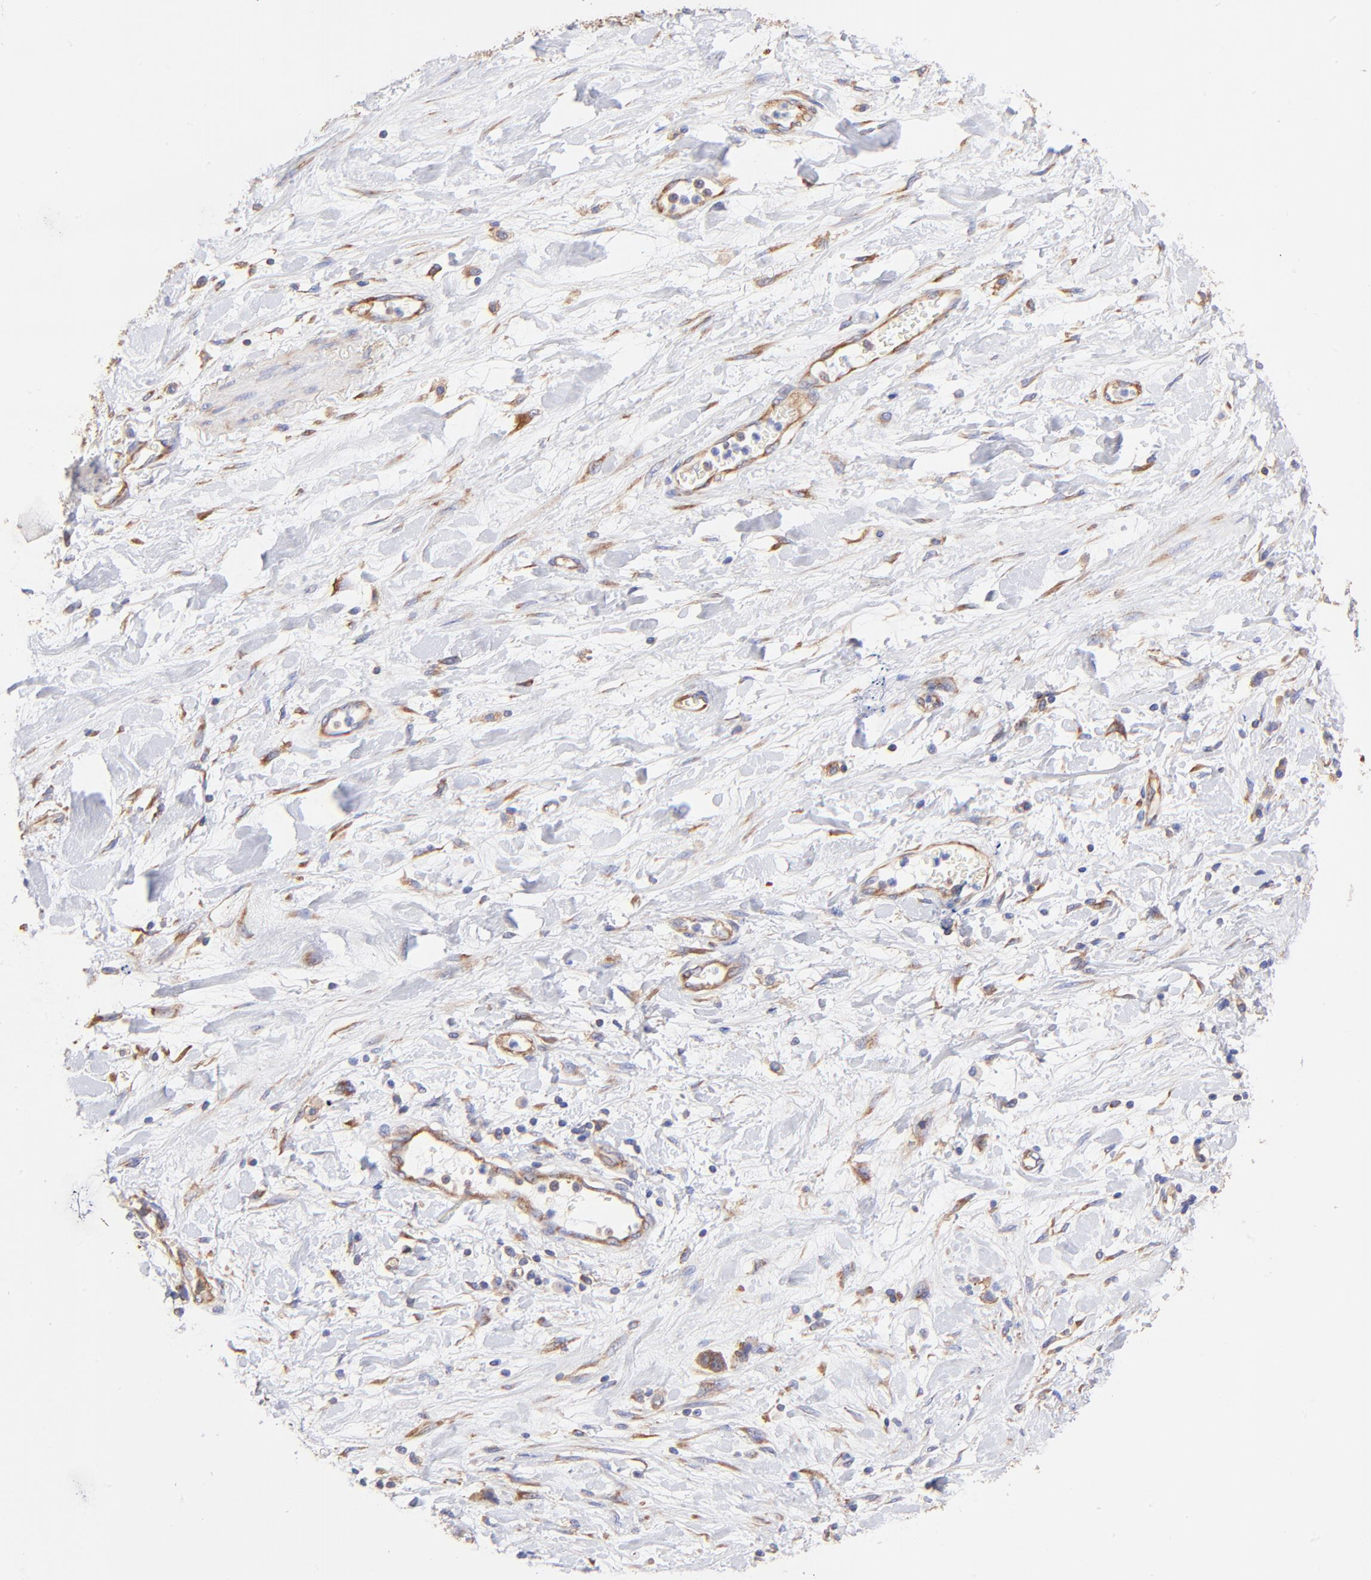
{"staining": {"intensity": "moderate", "quantity": "25%-75%", "location": "cytoplasmic/membranous"}, "tissue": "stomach cancer", "cell_type": "Tumor cells", "image_type": "cancer", "snomed": [{"axis": "morphology", "description": "Normal tissue, NOS"}, {"axis": "morphology", "description": "Adenocarcinoma, NOS"}, {"axis": "morphology", "description": "Adenocarcinoma, High grade"}, {"axis": "topography", "description": "Stomach, upper"}, {"axis": "topography", "description": "Stomach"}], "caption": "This is an image of immunohistochemistry (IHC) staining of stomach cancer (adenocarcinoma), which shows moderate positivity in the cytoplasmic/membranous of tumor cells.", "gene": "RPL30", "patient": {"sex": "female", "age": 65}}